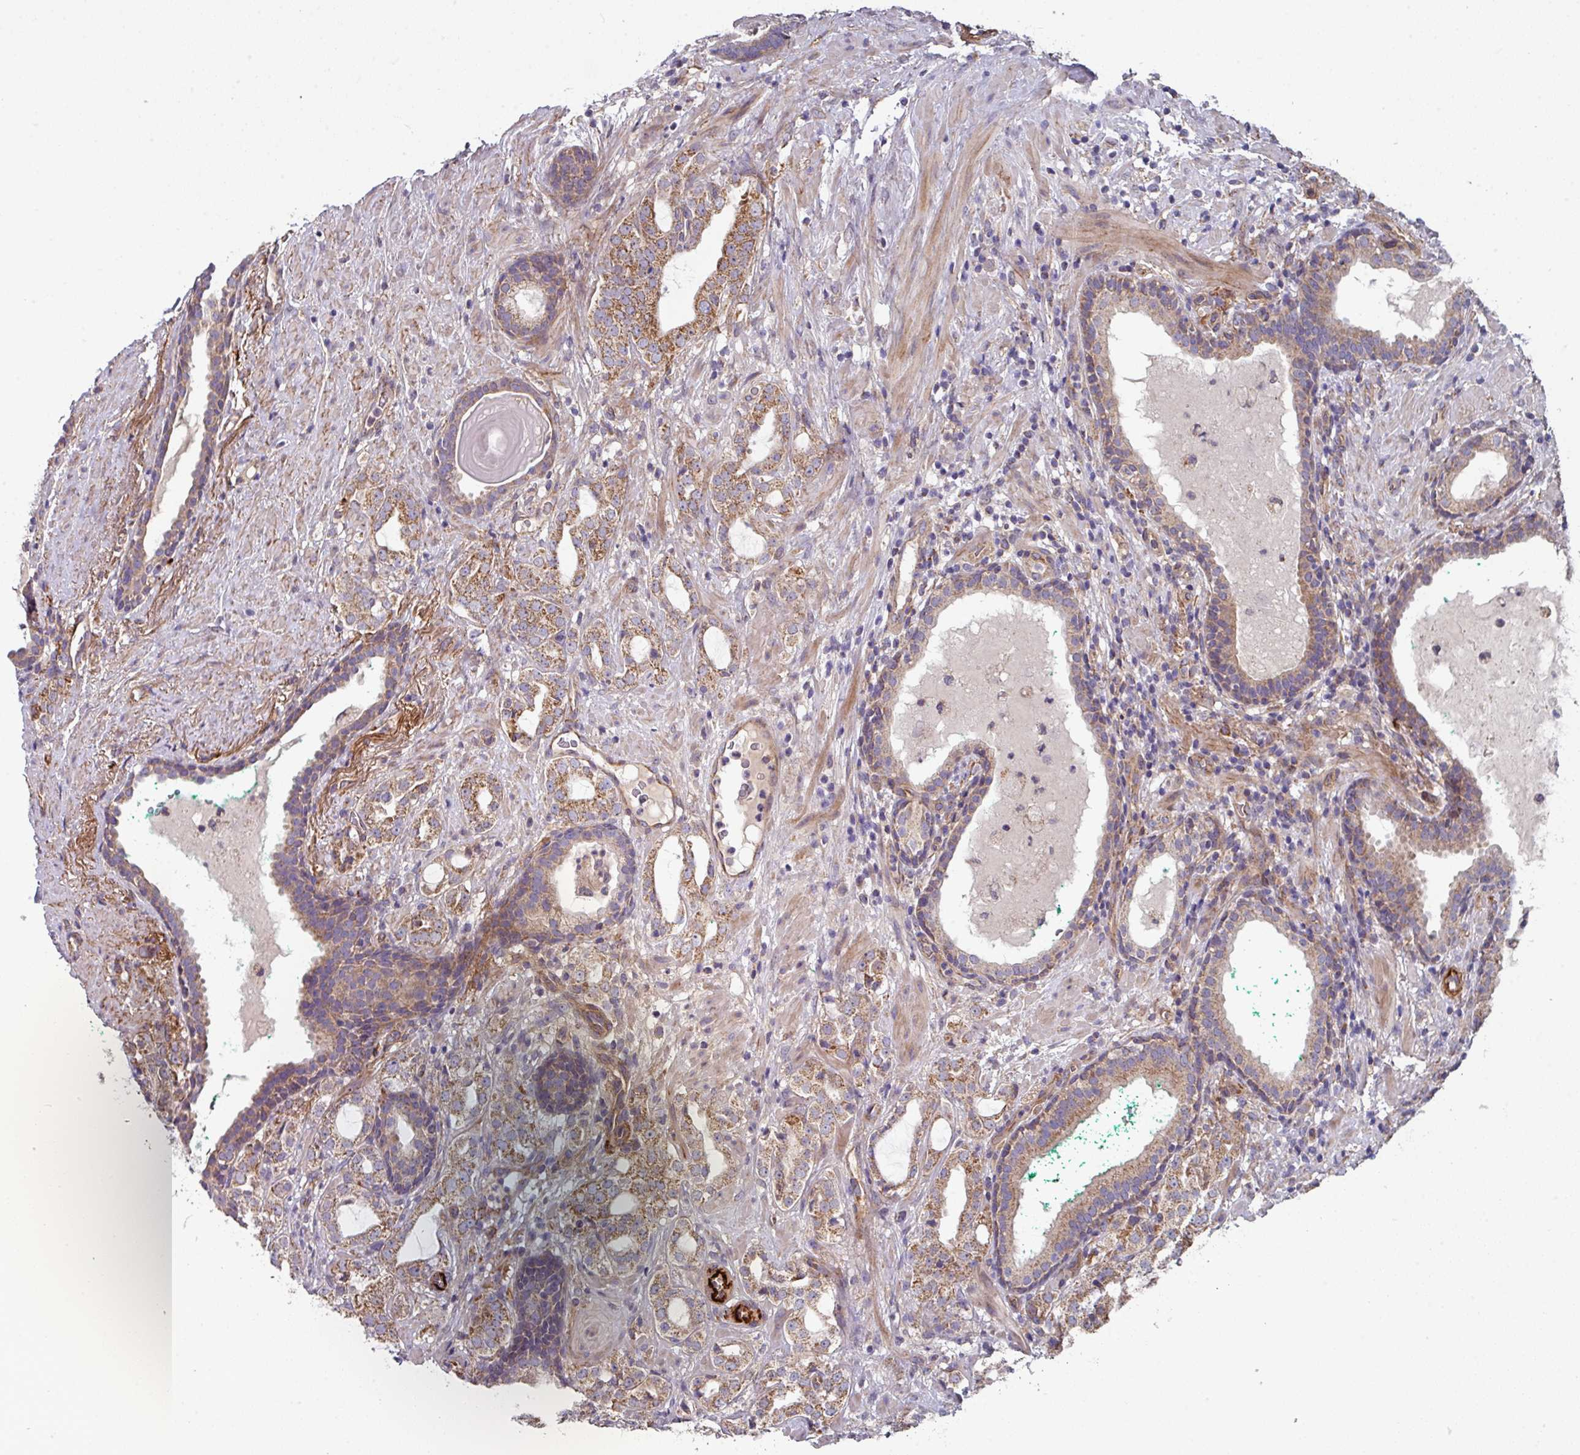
{"staining": {"intensity": "moderate", "quantity": "<25%", "location": "cytoplasmic/membranous"}, "tissue": "prostate cancer", "cell_type": "Tumor cells", "image_type": "cancer", "snomed": [{"axis": "morphology", "description": "Adenocarcinoma, High grade"}, {"axis": "topography", "description": "Prostate"}], "caption": "This is an image of immunohistochemistry (IHC) staining of prostate high-grade adenocarcinoma, which shows moderate positivity in the cytoplasmic/membranous of tumor cells.", "gene": "DCAF12L2", "patient": {"sex": "male", "age": 64}}